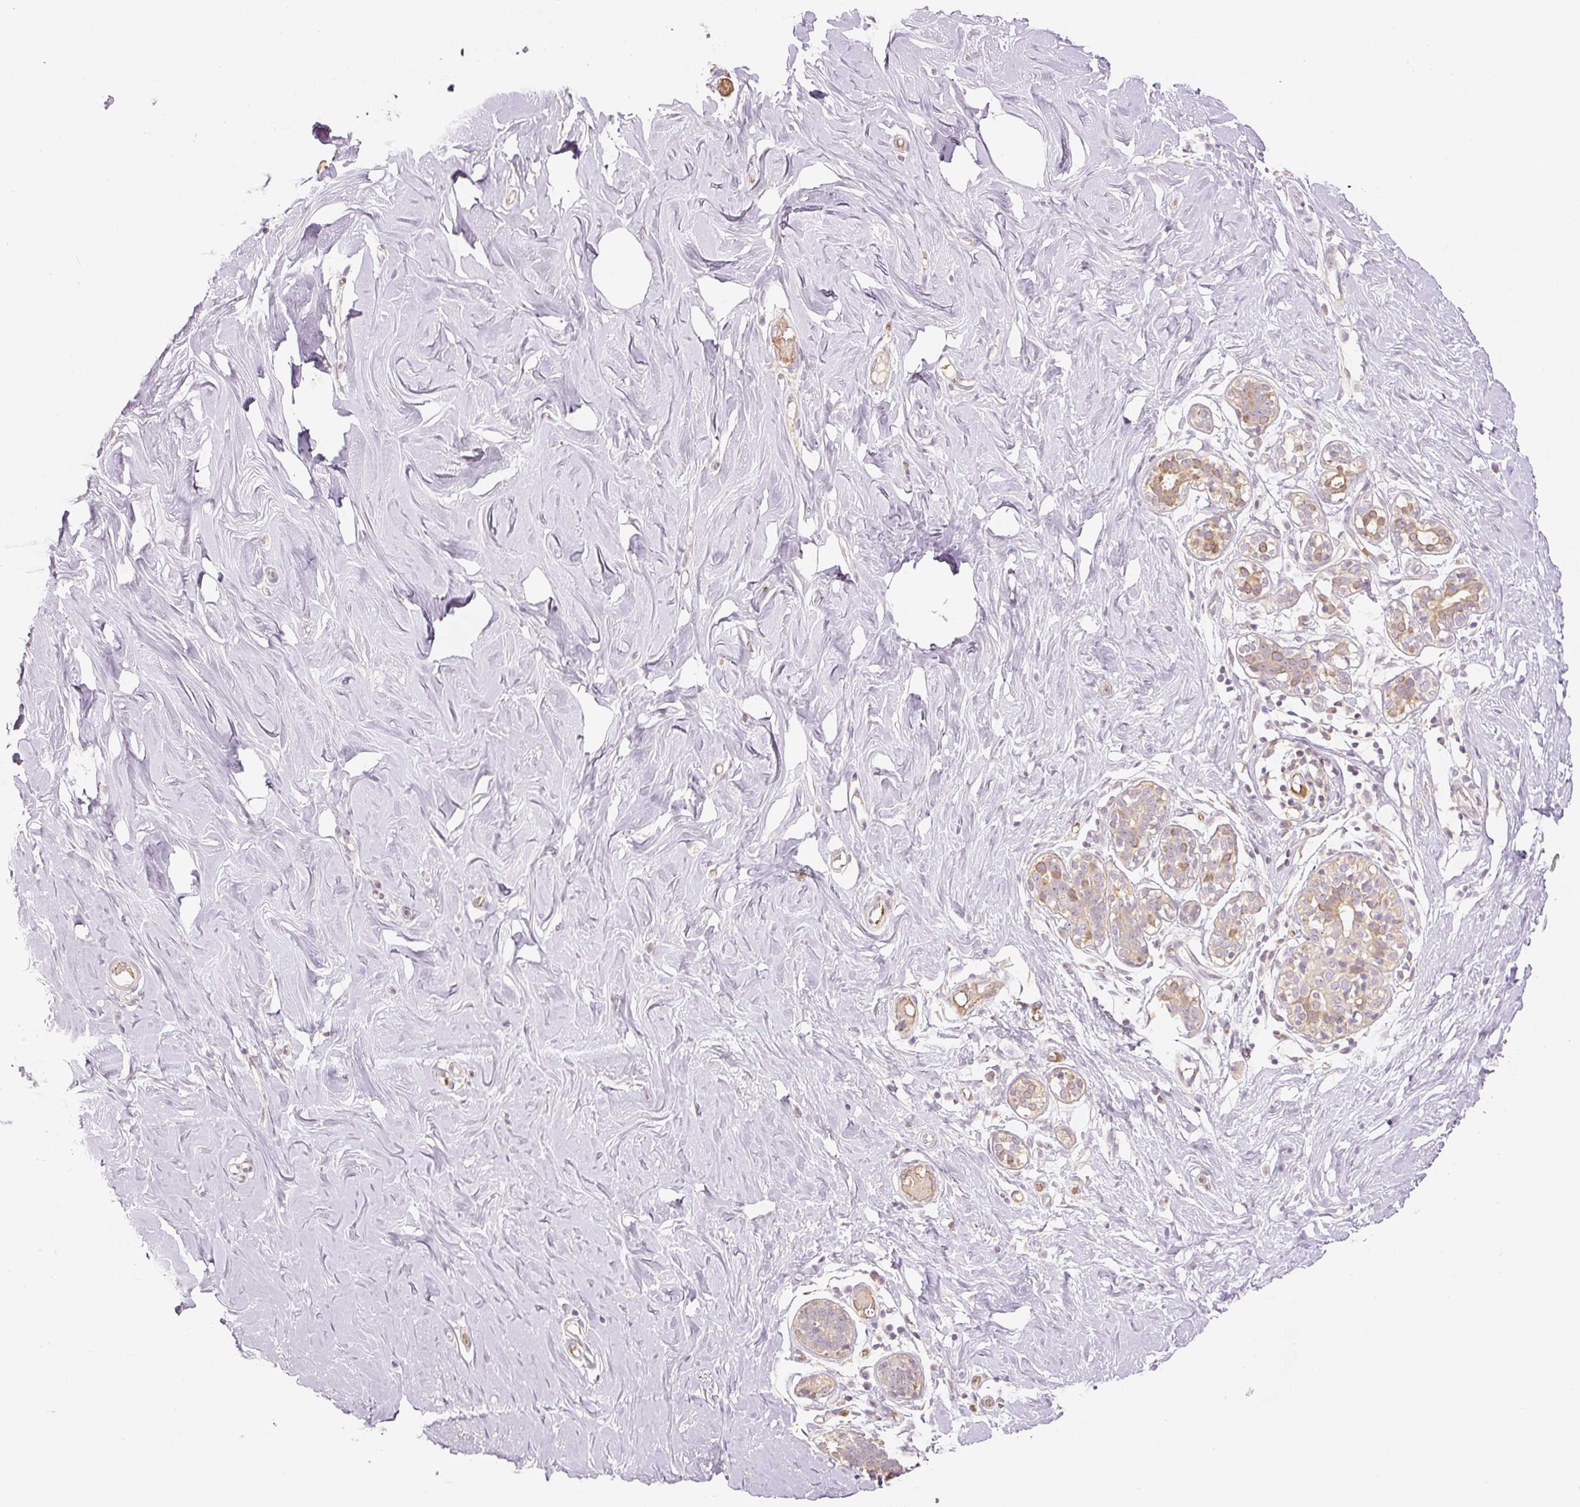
{"staining": {"intensity": "negative", "quantity": "none", "location": "none"}, "tissue": "breast", "cell_type": "Adipocytes", "image_type": "normal", "snomed": [{"axis": "morphology", "description": "Normal tissue, NOS"}, {"axis": "topography", "description": "Breast"}], "caption": "High magnification brightfield microscopy of benign breast stained with DAB (3,3'-diaminobenzidine) (brown) and counterstained with hematoxylin (blue): adipocytes show no significant positivity. Nuclei are stained in blue.", "gene": "GZMA", "patient": {"sex": "female", "age": 27}}